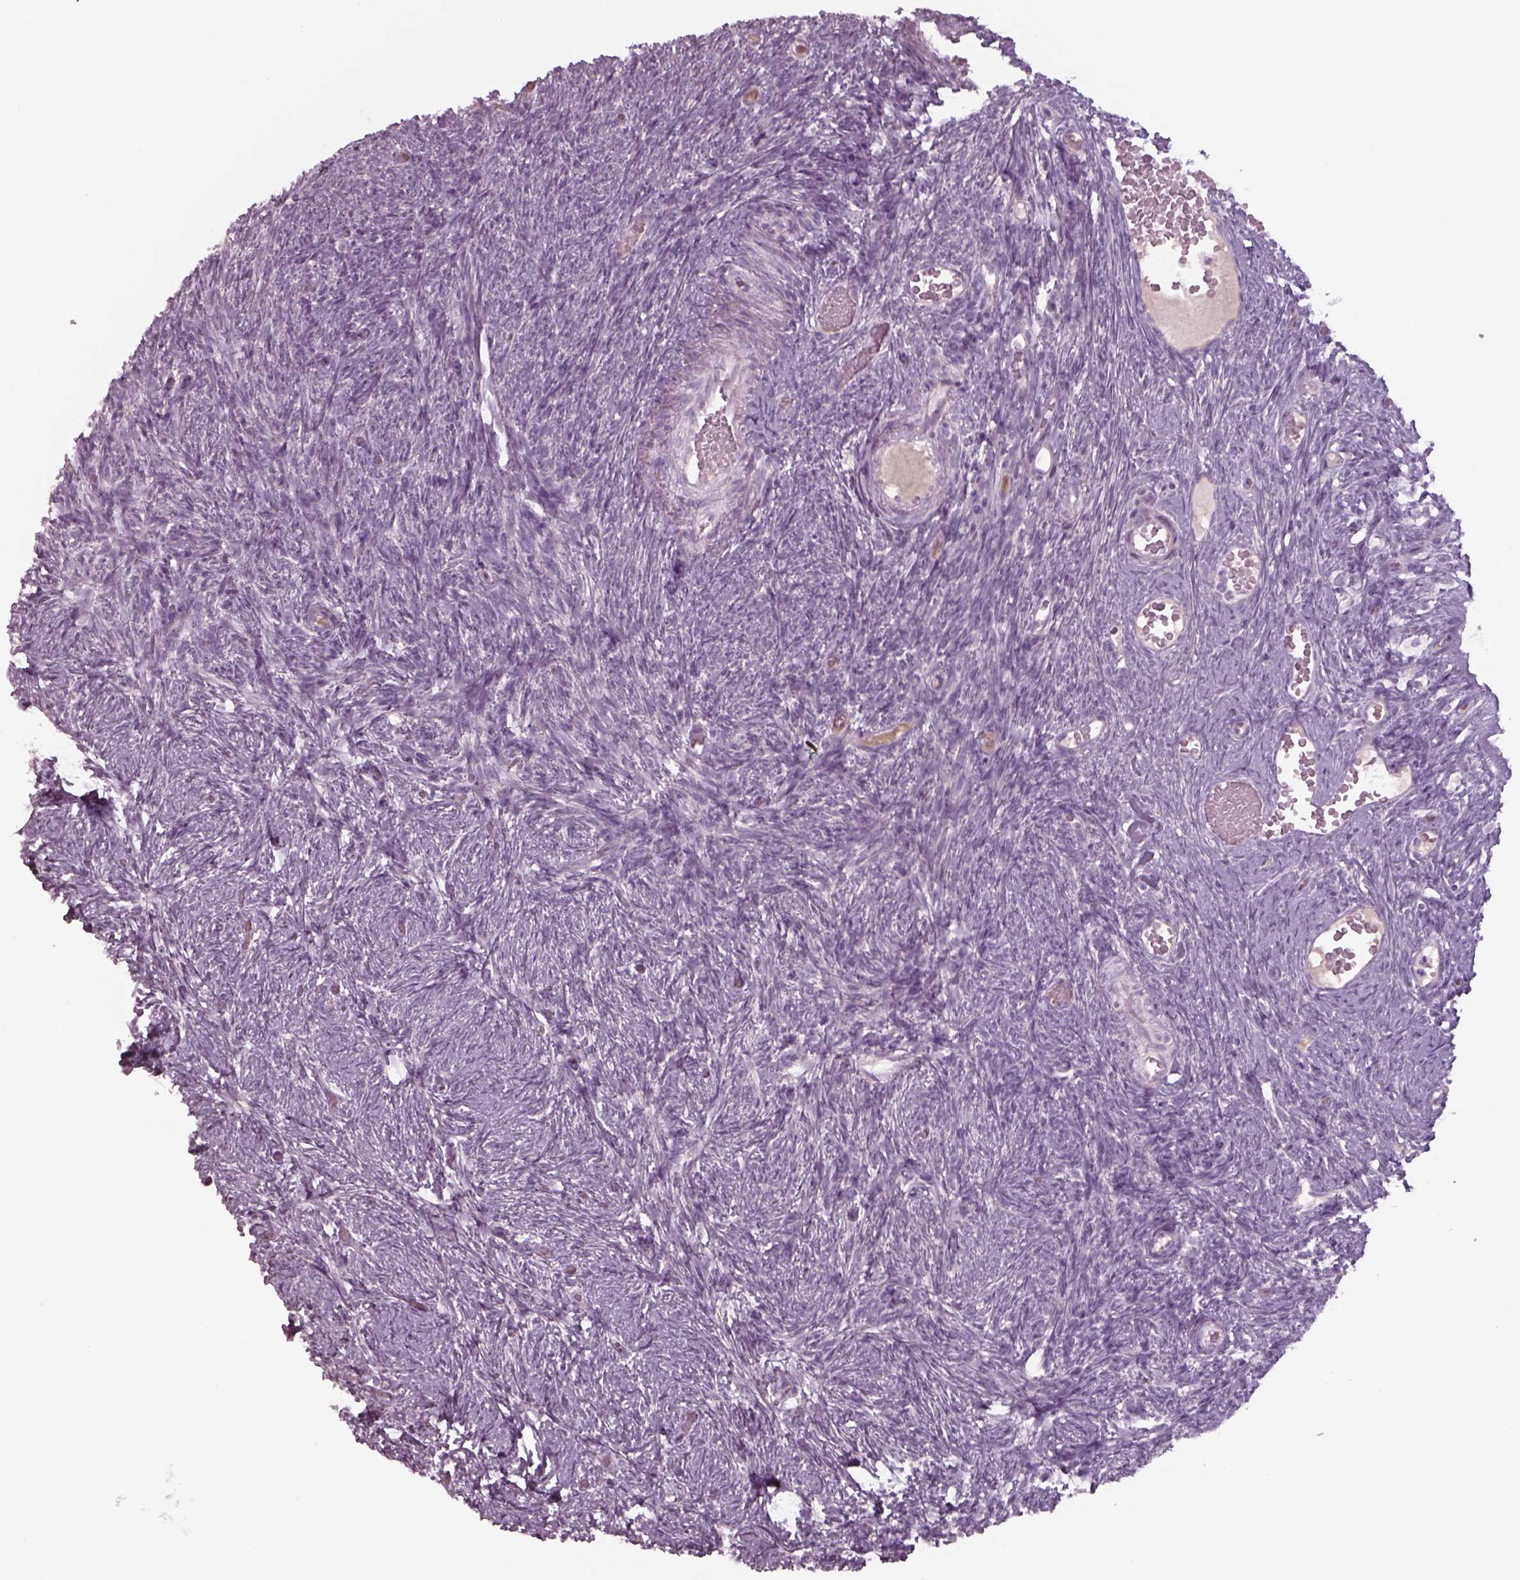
{"staining": {"intensity": "negative", "quantity": "none", "location": "none"}, "tissue": "ovary", "cell_type": "Ovarian stroma cells", "image_type": "normal", "snomed": [{"axis": "morphology", "description": "Normal tissue, NOS"}, {"axis": "topography", "description": "Ovary"}], "caption": "DAB immunohistochemical staining of normal ovary shows no significant positivity in ovarian stroma cells.", "gene": "SEPTIN14", "patient": {"sex": "female", "age": 39}}